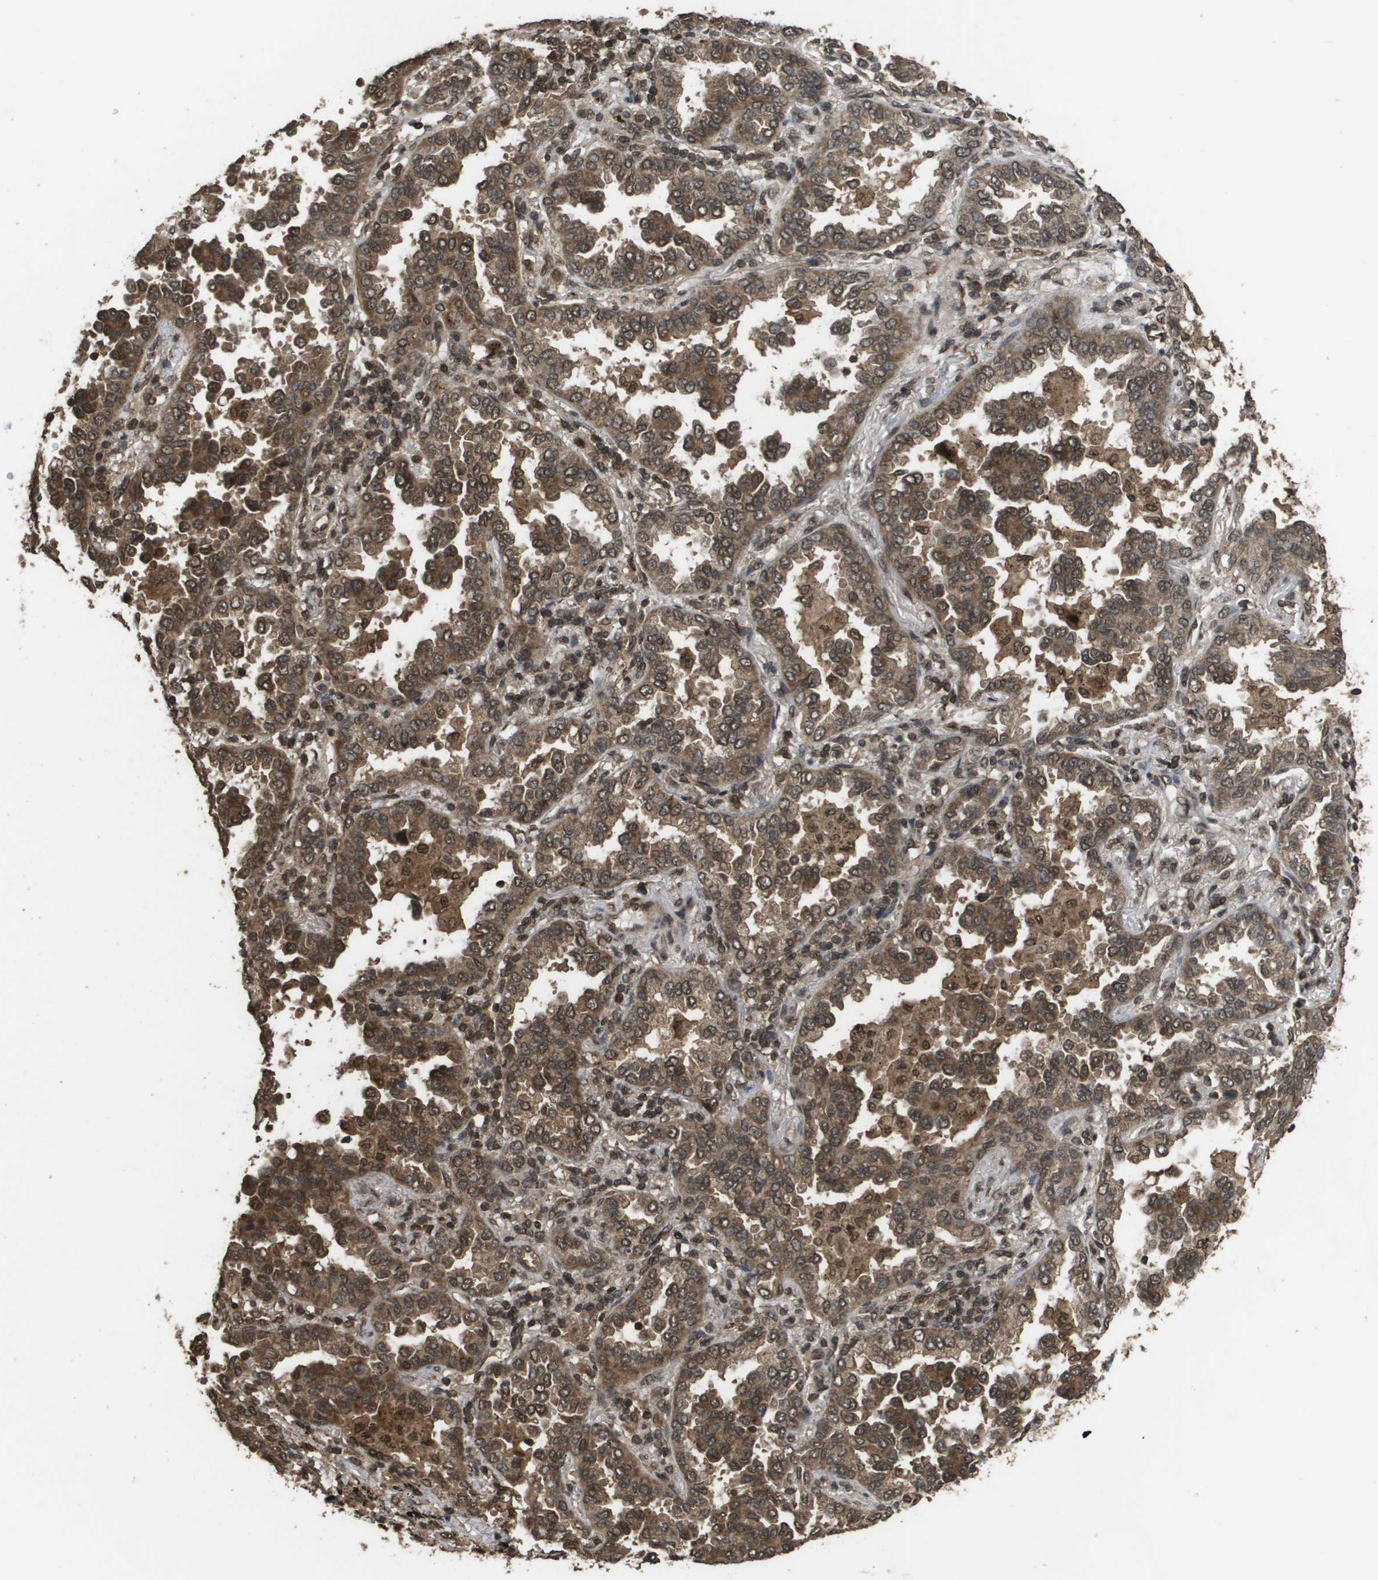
{"staining": {"intensity": "moderate", "quantity": ">75%", "location": "cytoplasmic/membranous"}, "tissue": "lung cancer", "cell_type": "Tumor cells", "image_type": "cancer", "snomed": [{"axis": "morphology", "description": "Normal tissue, NOS"}, {"axis": "morphology", "description": "Adenocarcinoma, NOS"}, {"axis": "topography", "description": "Lung"}], "caption": "Lung cancer stained with immunohistochemistry (IHC) shows moderate cytoplasmic/membranous positivity in approximately >75% of tumor cells.", "gene": "AXIN2", "patient": {"sex": "male", "age": 59}}